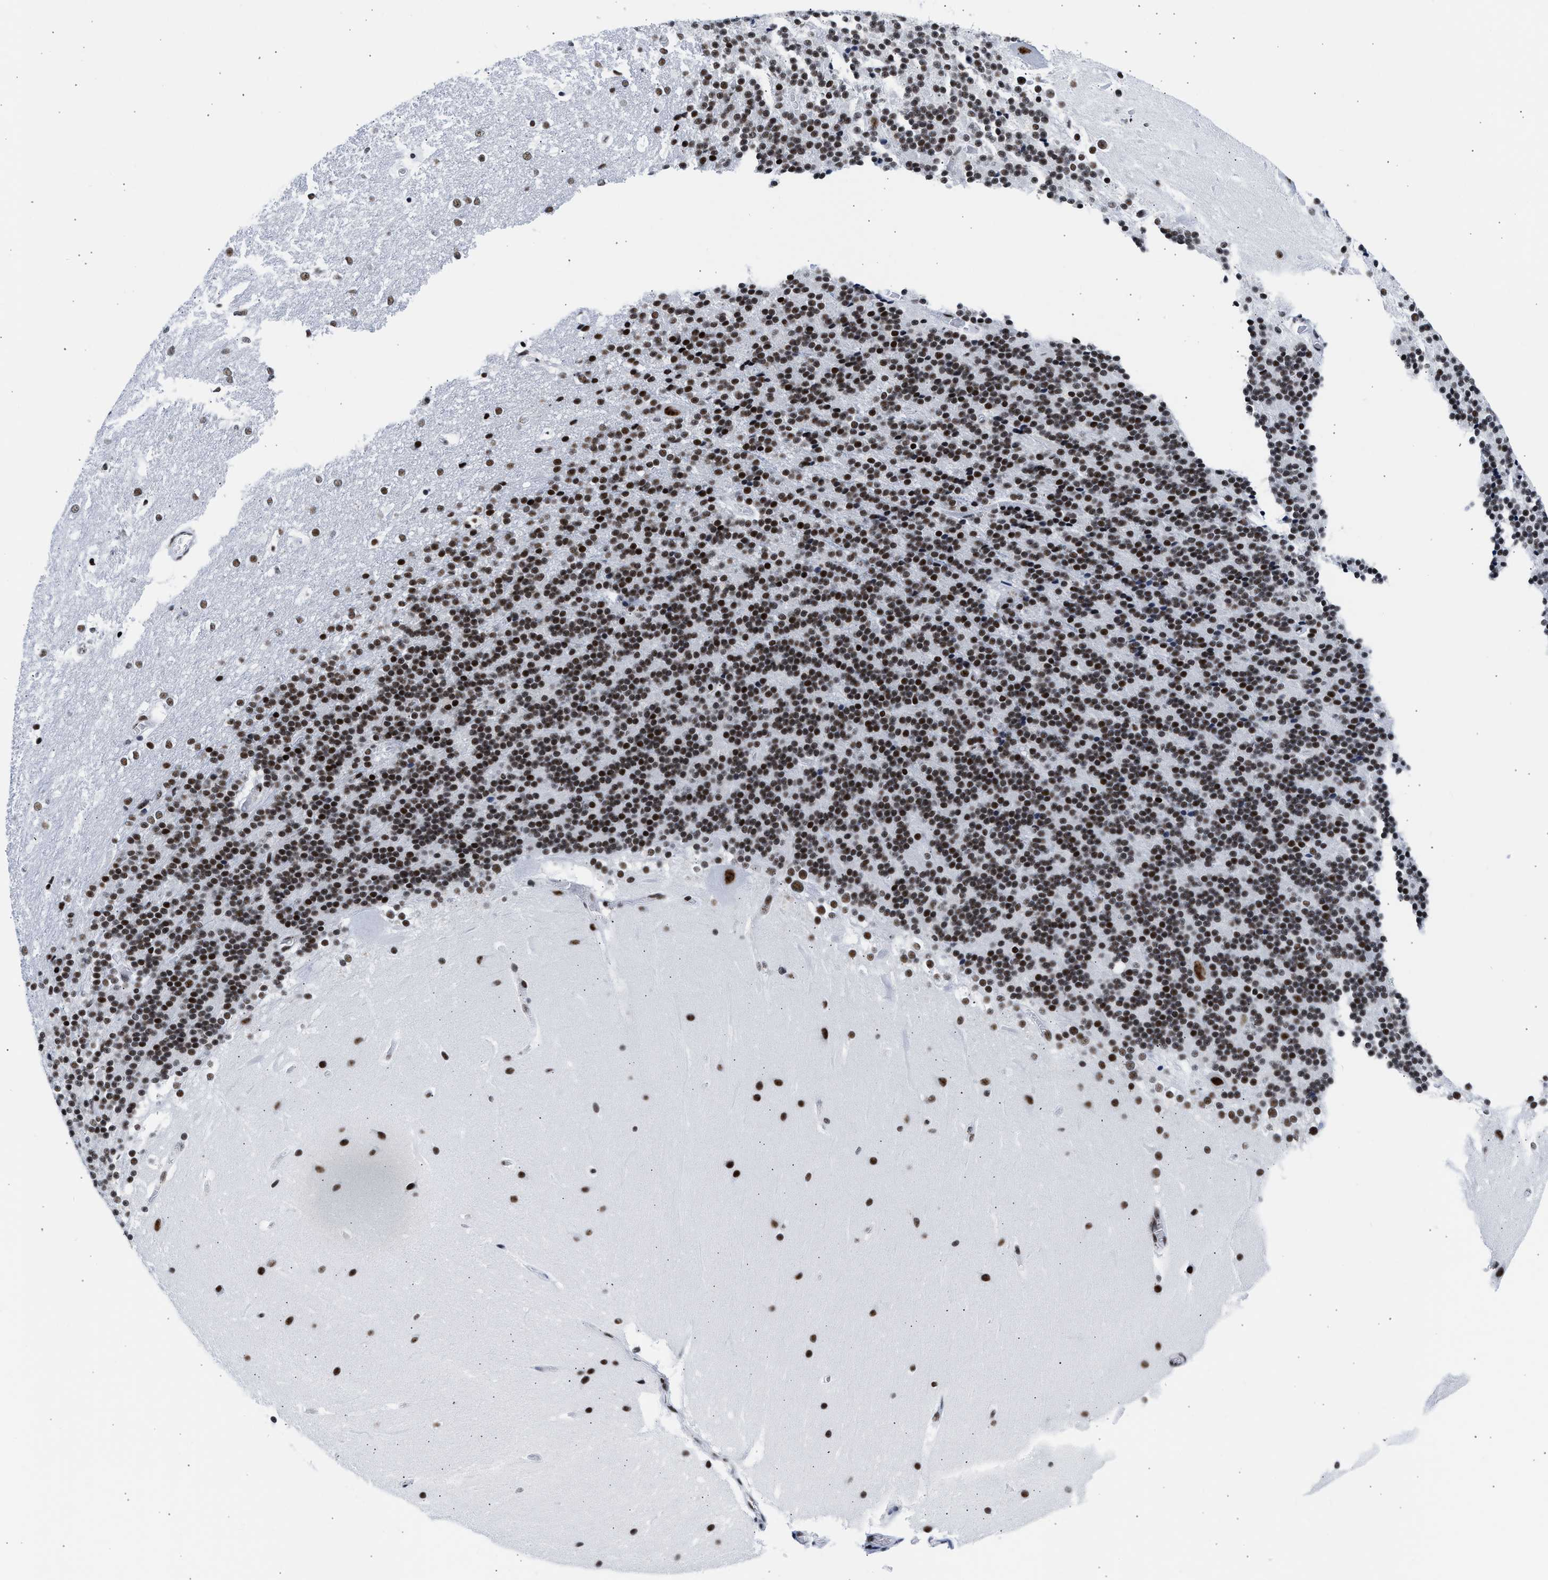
{"staining": {"intensity": "strong", "quantity": ">75%", "location": "nuclear"}, "tissue": "cerebellum", "cell_type": "Cells in granular layer", "image_type": "normal", "snomed": [{"axis": "morphology", "description": "Normal tissue, NOS"}, {"axis": "topography", "description": "Cerebellum"}], "caption": "Immunohistochemistry (IHC) image of normal cerebellum: human cerebellum stained using immunohistochemistry (IHC) shows high levels of strong protein expression localized specifically in the nuclear of cells in granular layer, appearing as a nuclear brown color.", "gene": "RBM8A", "patient": {"sex": "female", "age": 19}}